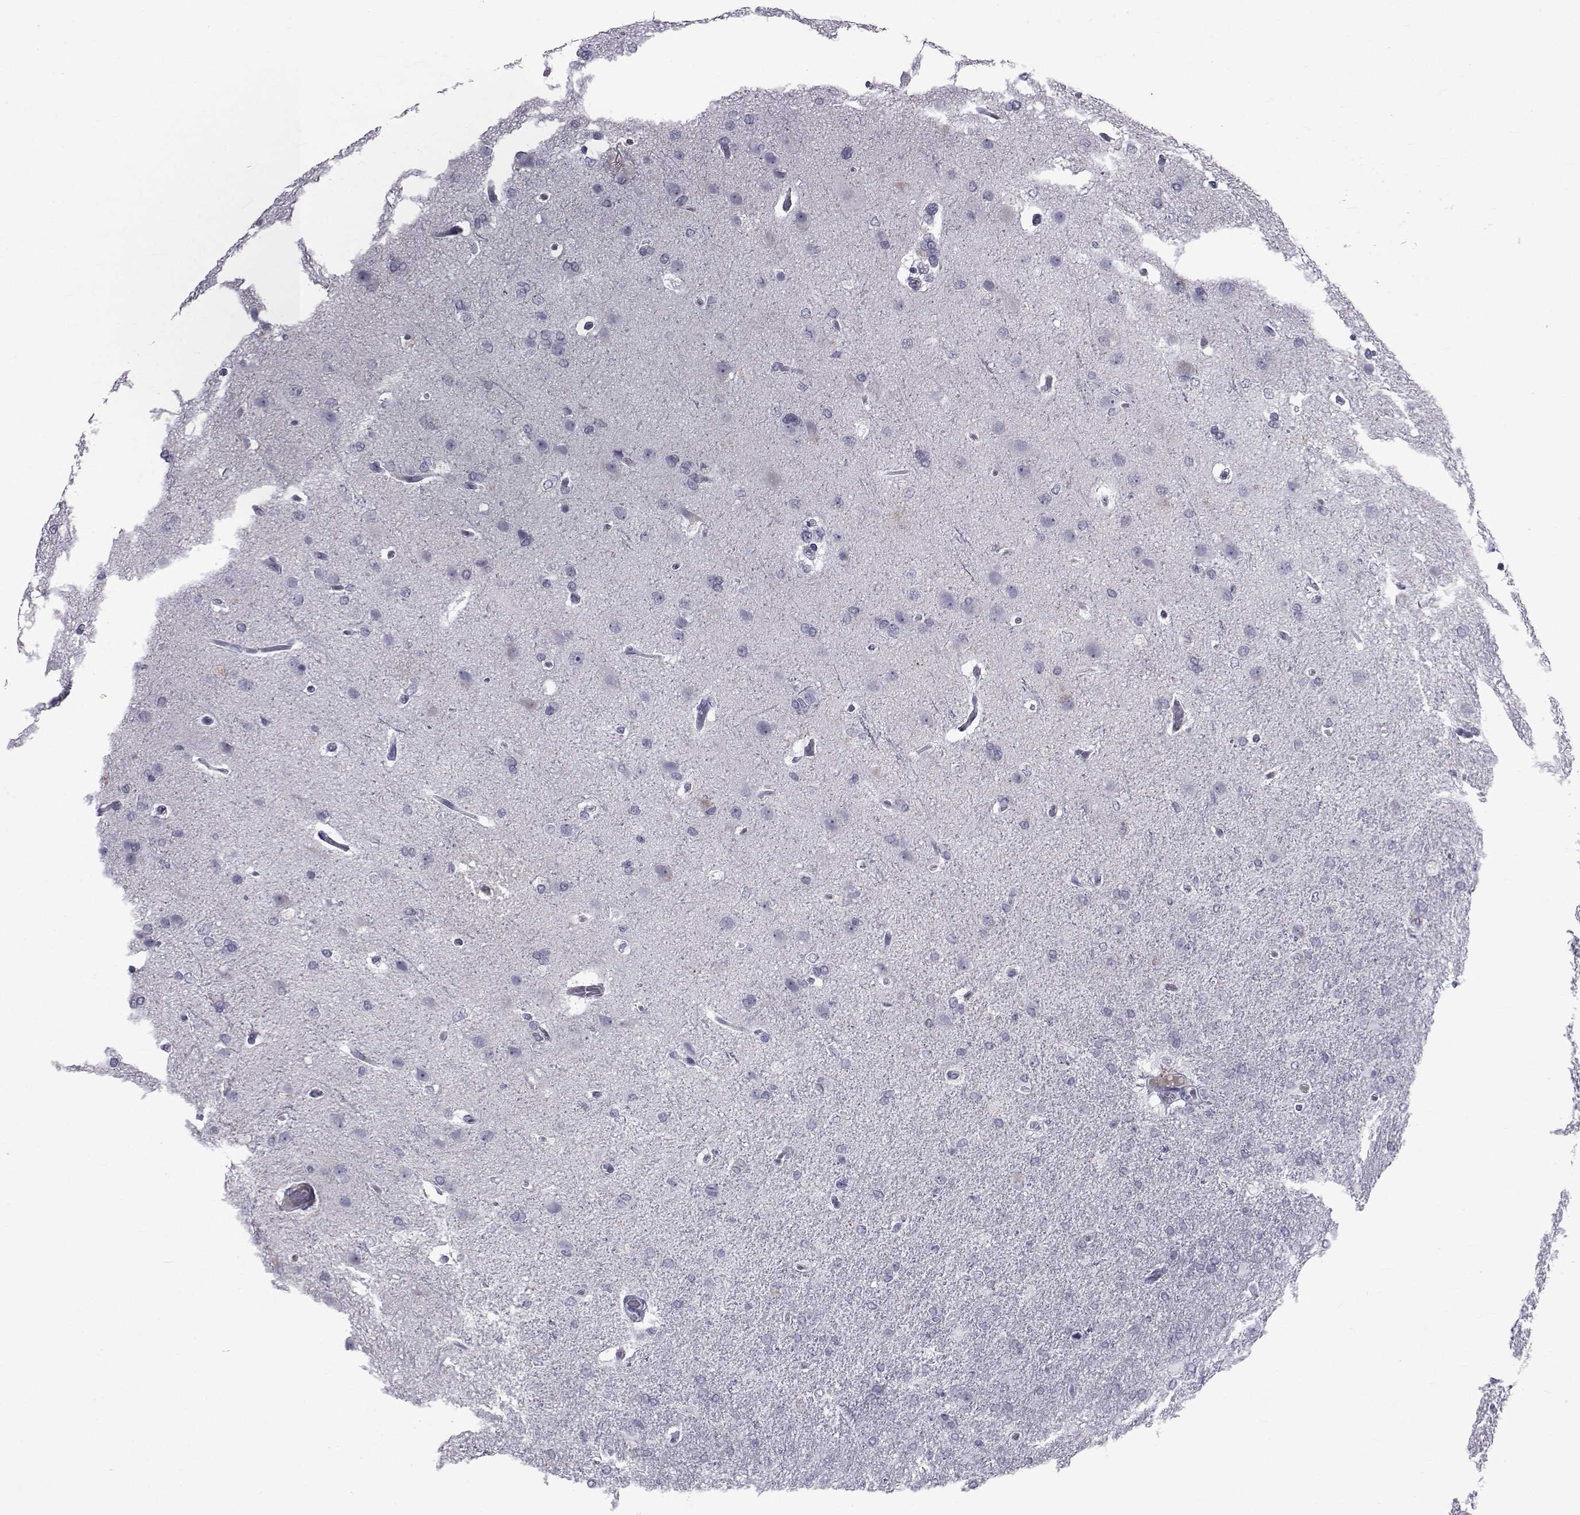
{"staining": {"intensity": "negative", "quantity": "none", "location": "none"}, "tissue": "glioma", "cell_type": "Tumor cells", "image_type": "cancer", "snomed": [{"axis": "morphology", "description": "Glioma, malignant, High grade"}, {"axis": "topography", "description": "Brain"}], "caption": "The image displays no significant expression in tumor cells of high-grade glioma (malignant).", "gene": "PAX2", "patient": {"sex": "male", "age": 68}}